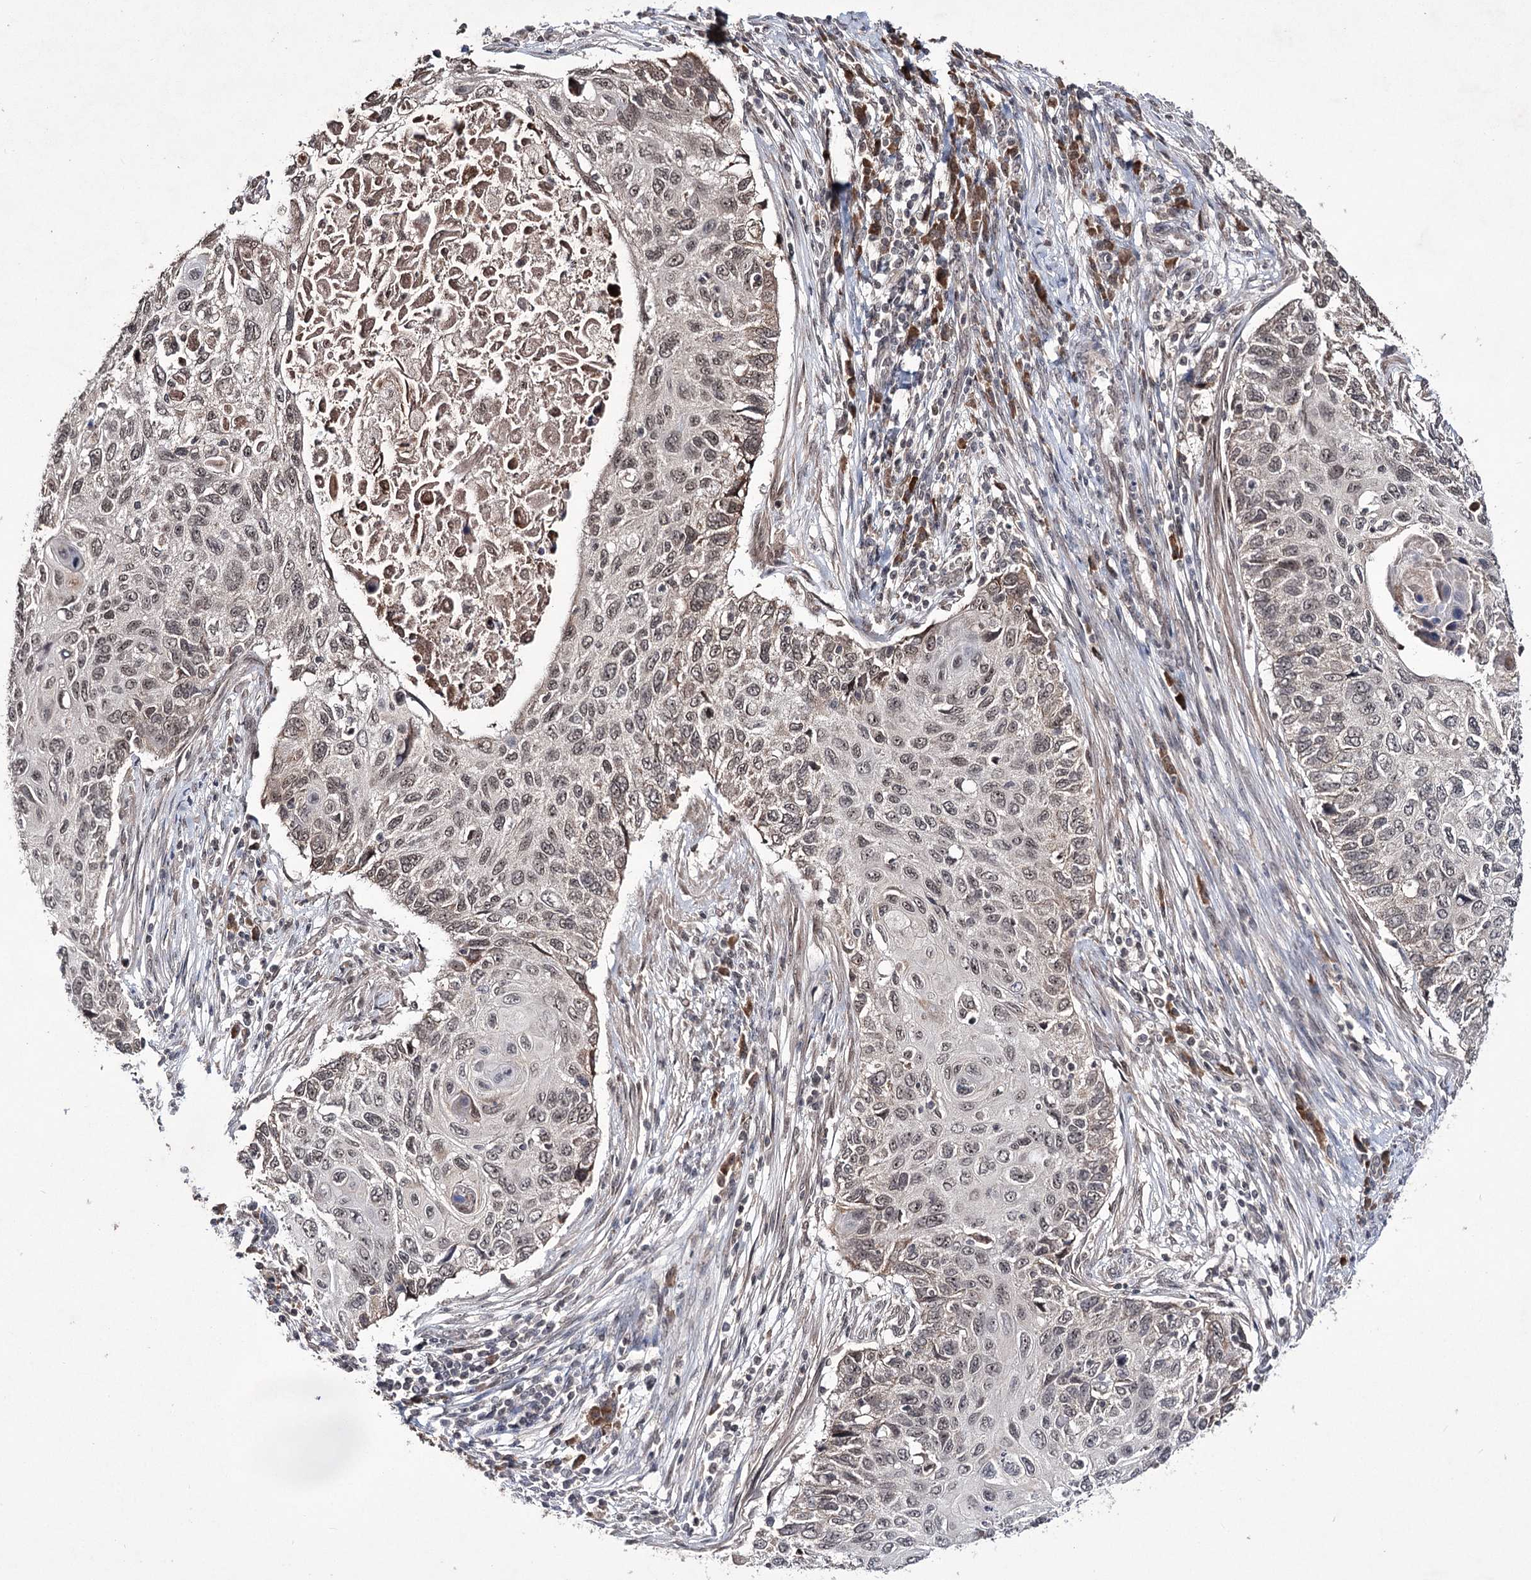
{"staining": {"intensity": "weak", "quantity": "25%-75%", "location": "nuclear"}, "tissue": "cervical cancer", "cell_type": "Tumor cells", "image_type": "cancer", "snomed": [{"axis": "morphology", "description": "Squamous cell carcinoma, NOS"}, {"axis": "topography", "description": "Cervix"}], "caption": "Immunohistochemistry micrograph of neoplastic tissue: human cervical squamous cell carcinoma stained using IHC reveals low levels of weak protein expression localized specifically in the nuclear of tumor cells, appearing as a nuclear brown color.", "gene": "VGLL4", "patient": {"sex": "female", "age": 70}}